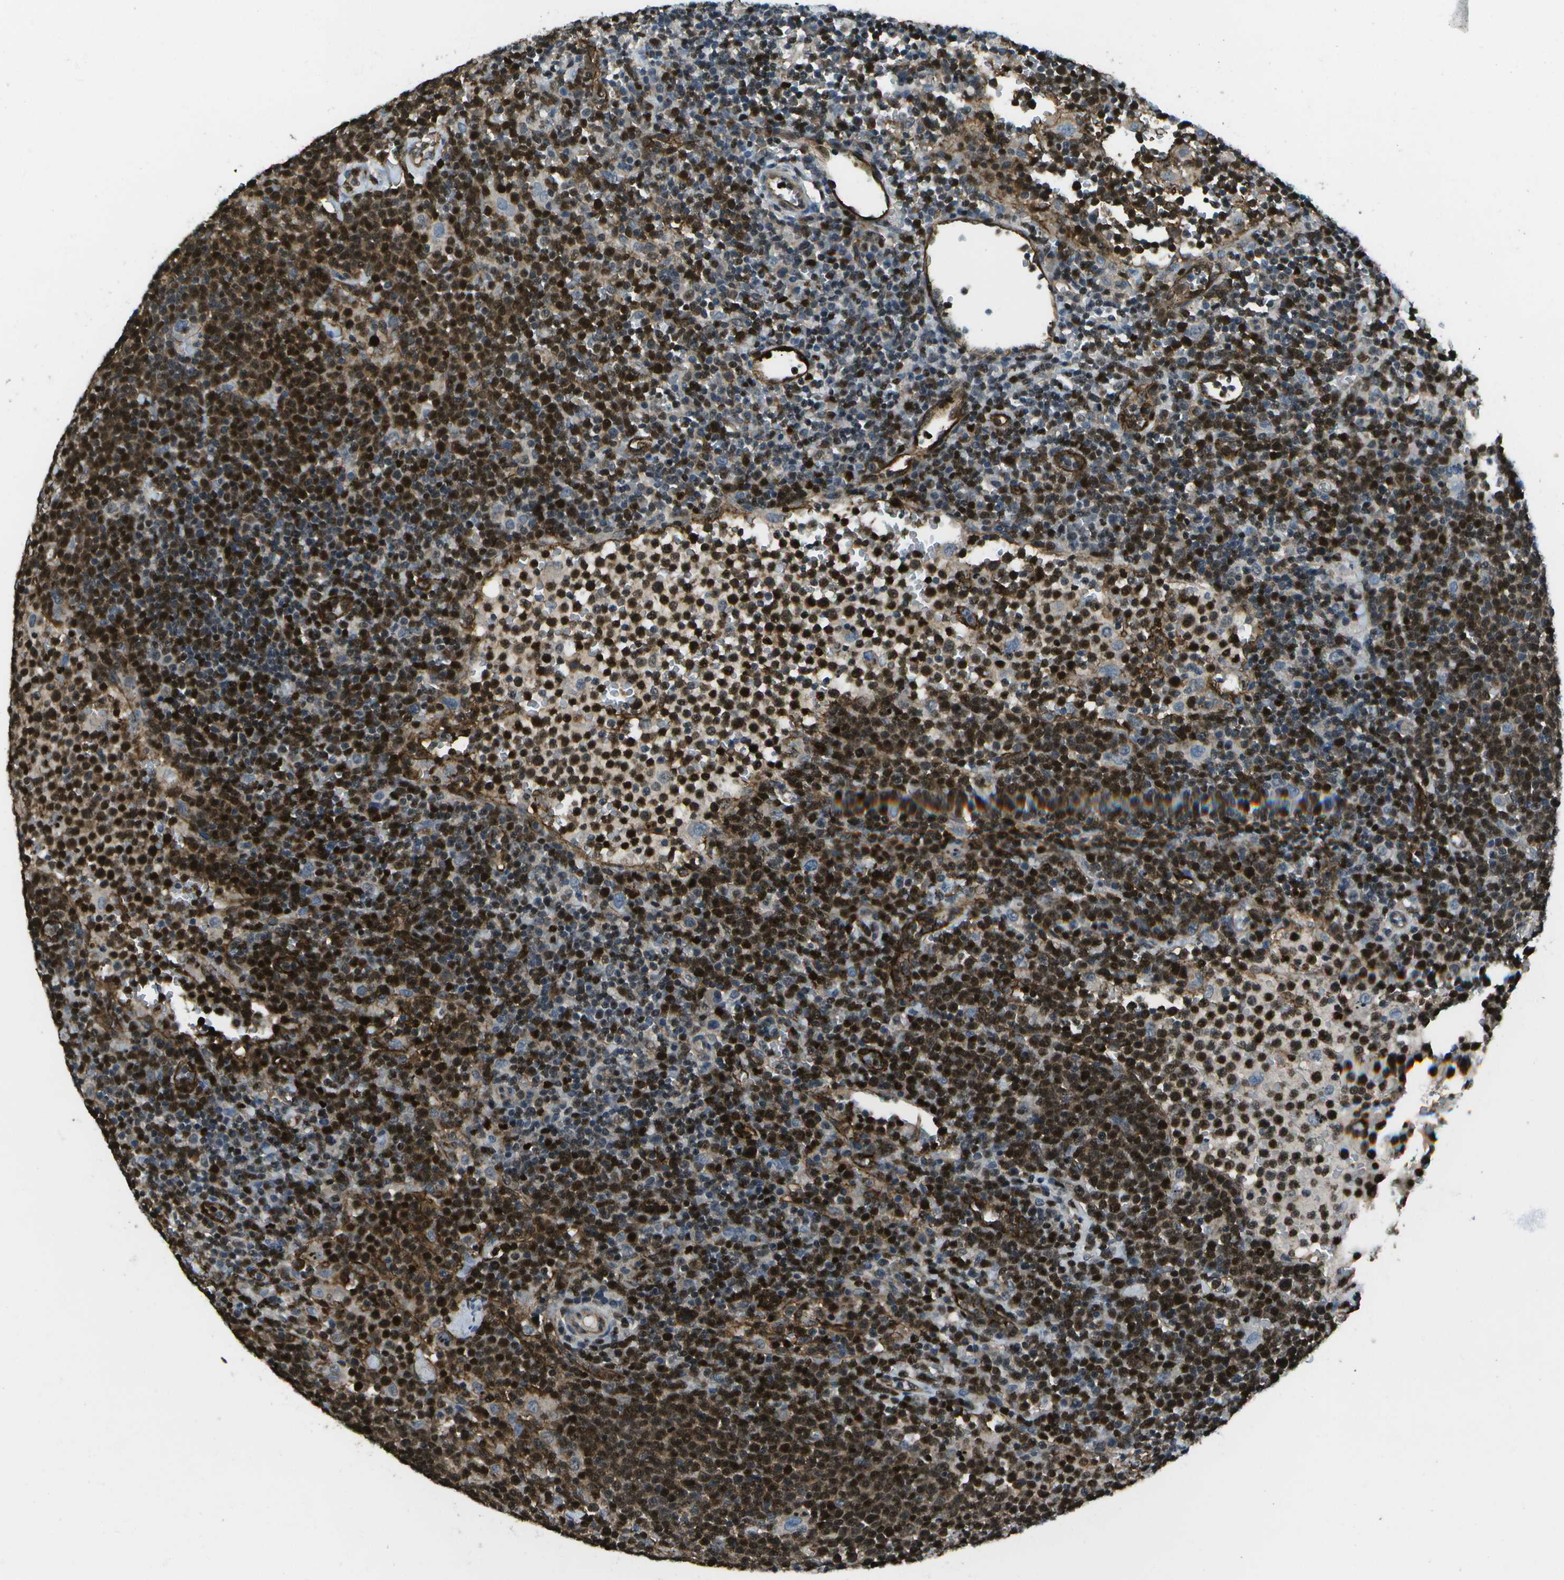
{"staining": {"intensity": "strong", "quantity": ">75%", "location": "nuclear"}, "tissue": "lymphoma", "cell_type": "Tumor cells", "image_type": "cancer", "snomed": [{"axis": "morphology", "description": "Malignant lymphoma, non-Hodgkin's type, High grade"}, {"axis": "topography", "description": "Lymph node"}], "caption": "Immunohistochemical staining of human lymphoma displays strong nuclear protein positivity in about >75% of tumor cells. The staining was performed using DAB, with brown indicating positive protein expression. Nuclei are stained blue with hematoxylin.", "gene": "PDLIM1", "patient": {"sex": "male", "age": 61}}